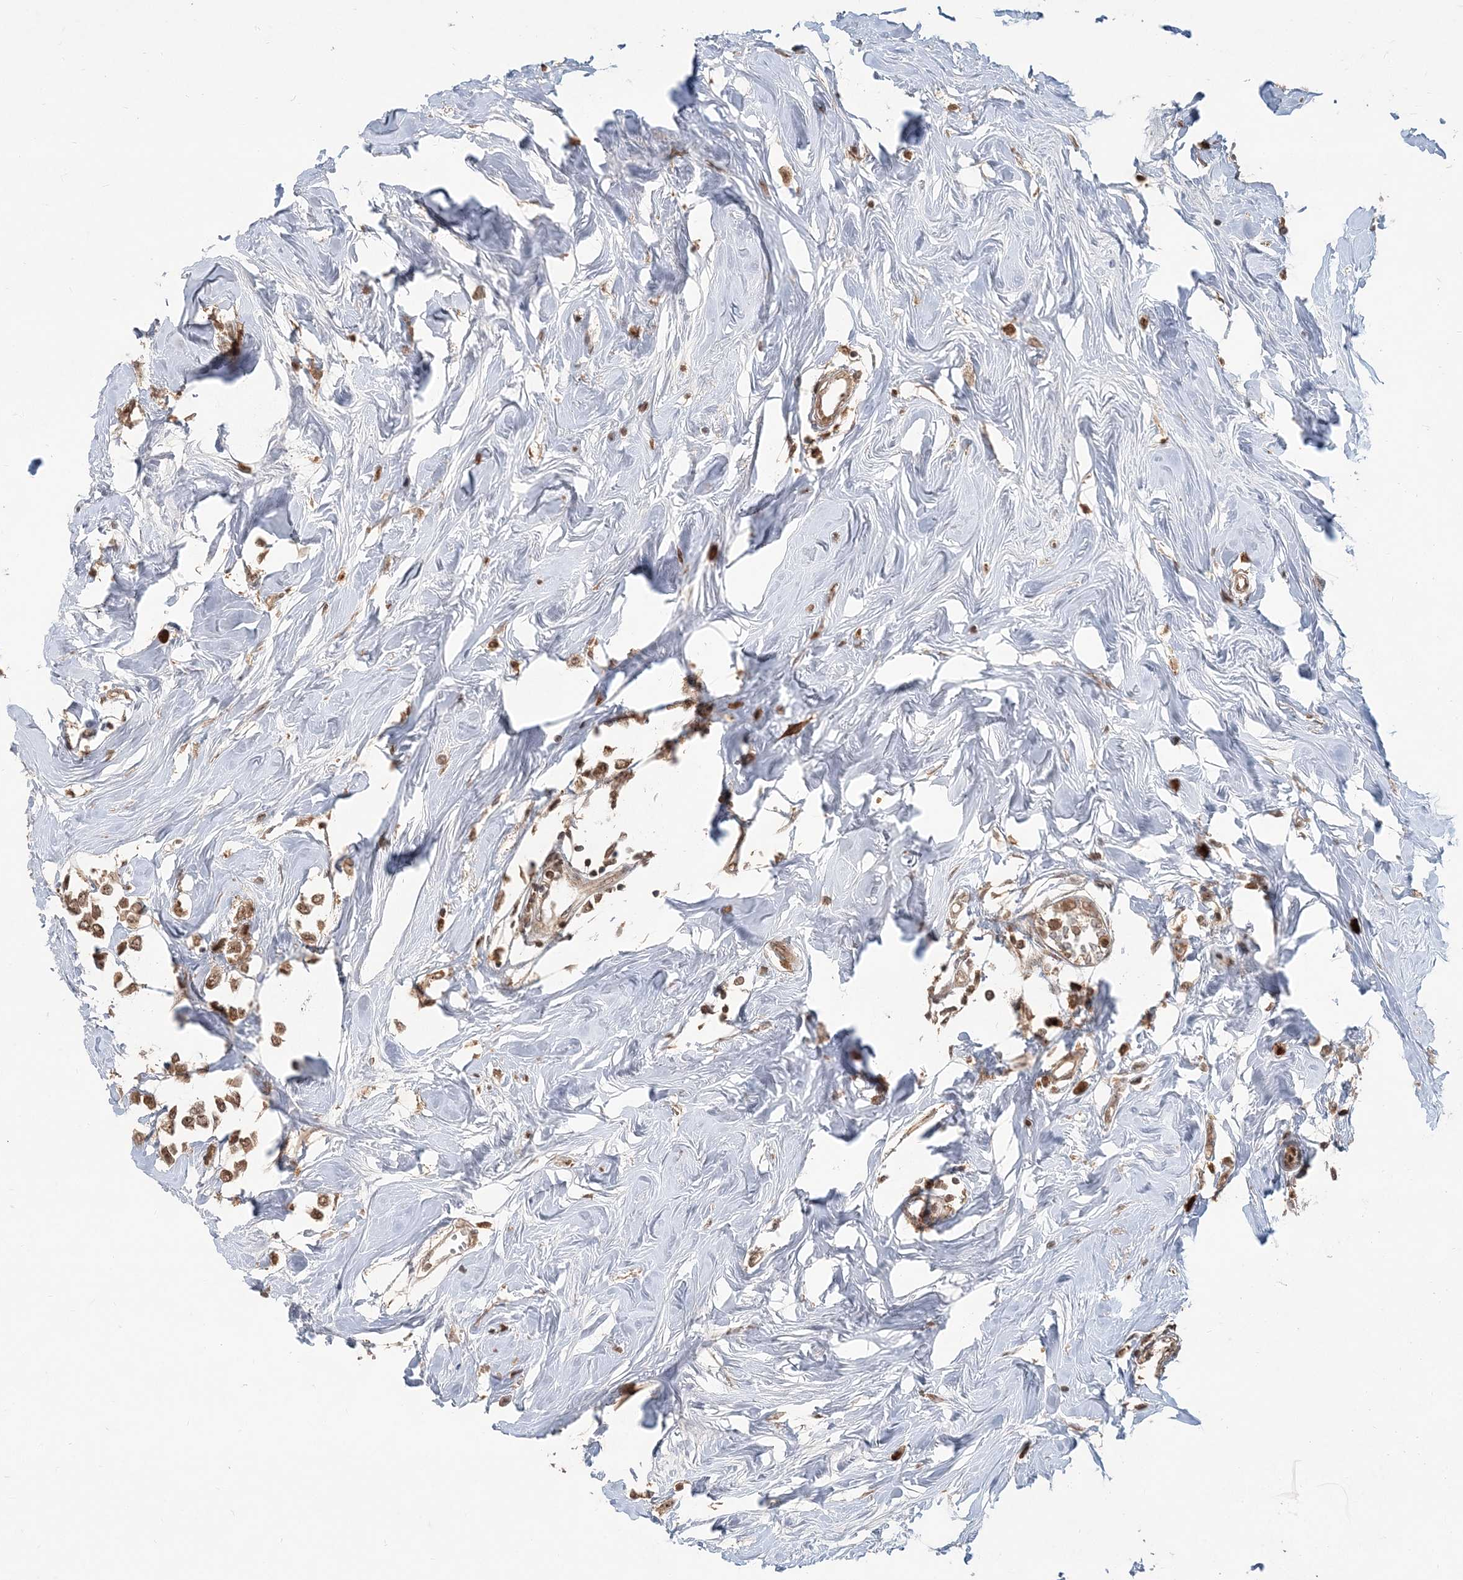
{"staining": {"intensity": "moderate", "quantity": ">75%", "location": "cytoplasmic/membranous"}, "tissue": "breast cancer", "cell_type": "Tumor cells", "image_type": "cancer", "snomed": [{"axis": "morphology", "description": "Lobular carcinoma"}, {"axis": "topography", "description": "Breast"}], "caption": "DAB immunohistochemical staining of human lobular carcinoma (breast) demonstrates moderate cytoplasmic/membranous protein positivity in approximately >75% of tumor cells. (IHC, brightfield microscopy, high magnification).", "gene": "CAB39", "patient": {"sex": "female", "age": 51}}